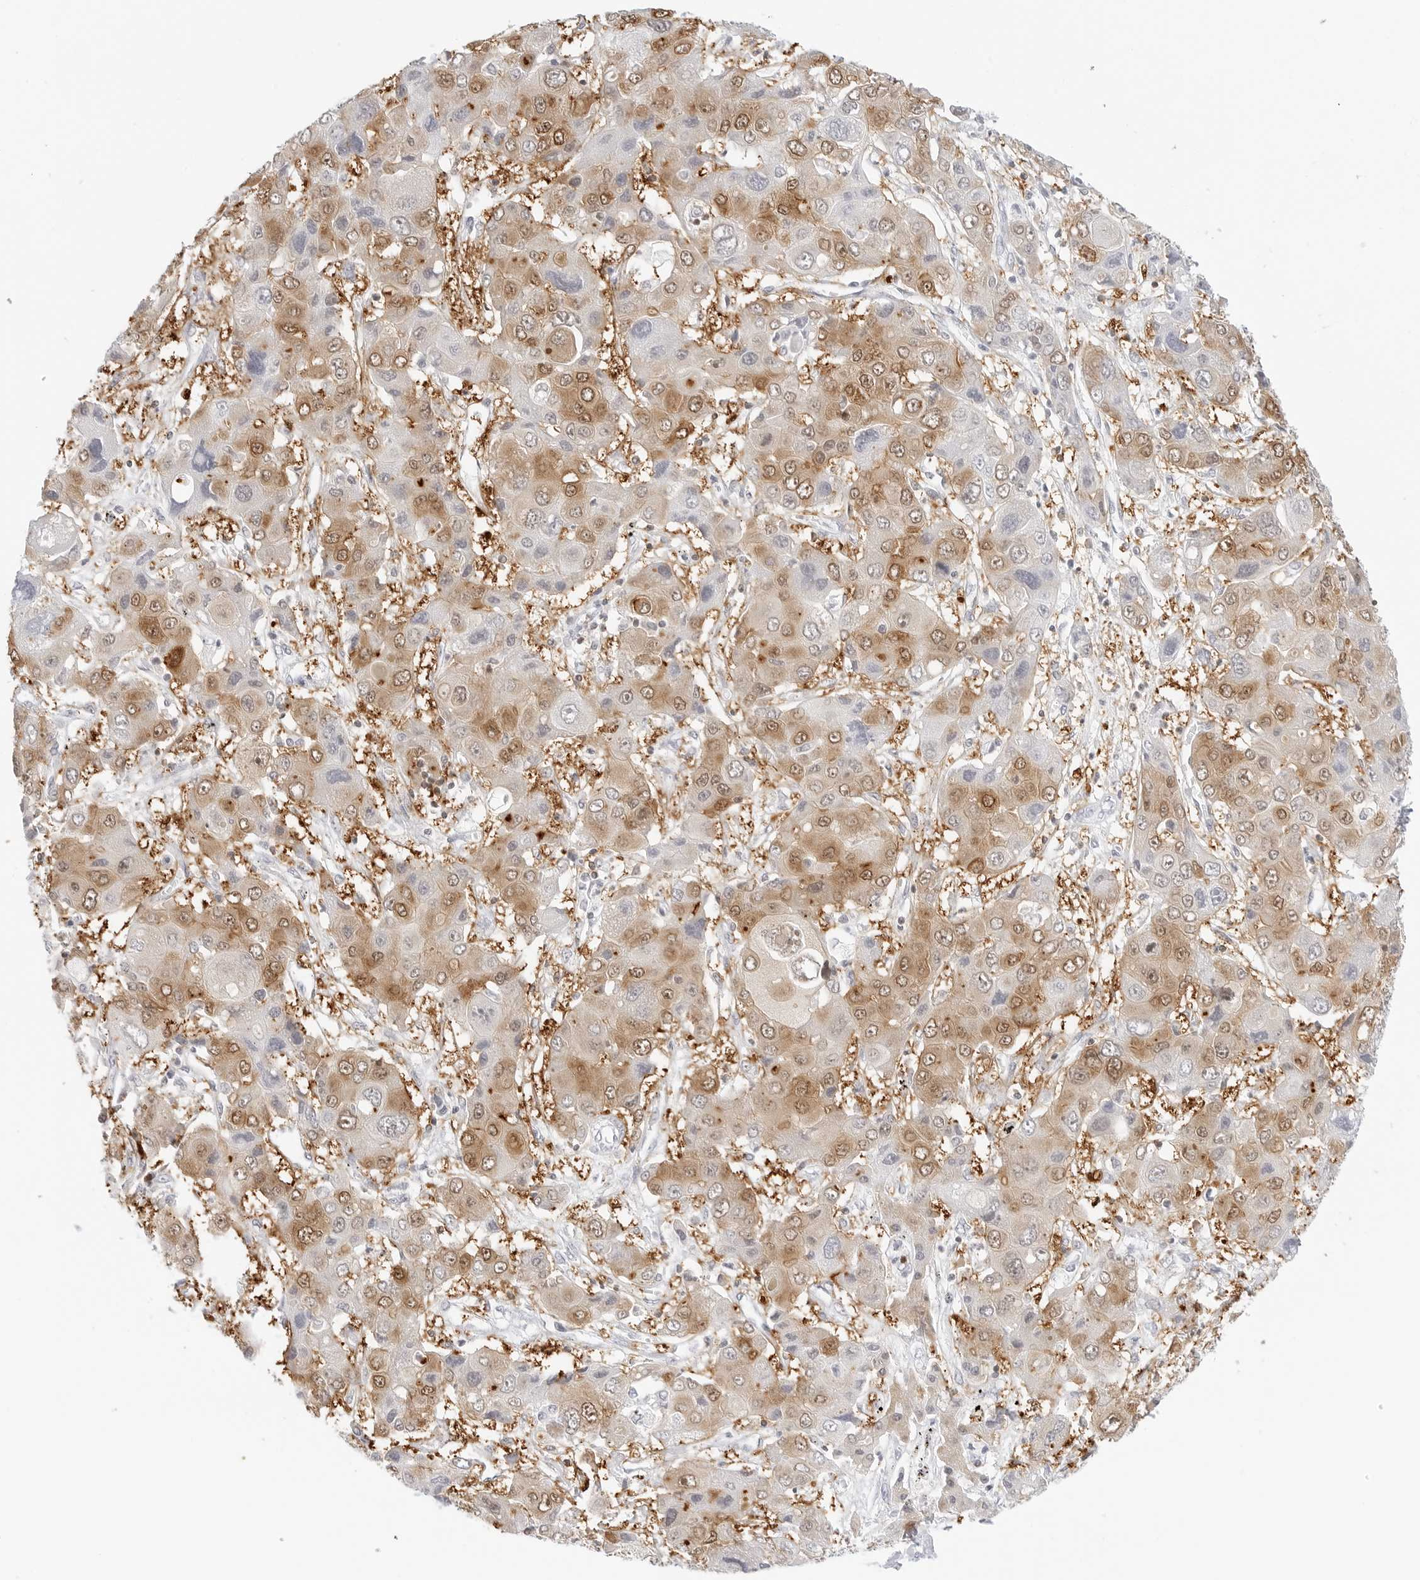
{"staining": {"intensity": "moderate", "quantity": ">75%", "location": "cytoplasmic/membranous,nuclear"}, "tissue": "liver cancer", "cell_type": "Tumor cells", "image_type": "cancer", "snomed": [{"axis": "morphology", "description": "Cholangiocarcinoma"}, {"axis": "topography", "description": "Liver"}], "caption": "Tumor cells exhibit medium levels of moderate cytoplasmic/membranous and nuclear staining in approximately >75% of cells in cholangiocarcinoma (liver). The staining is performed using DAB (3,3'-diaminobenzidine) brown chromogen to label protein expression. The nuclei are counter-stained blue using hematoxylin.", "gene": "SLC9A3R1", "patient": {"sex": "male", "age": 67}}